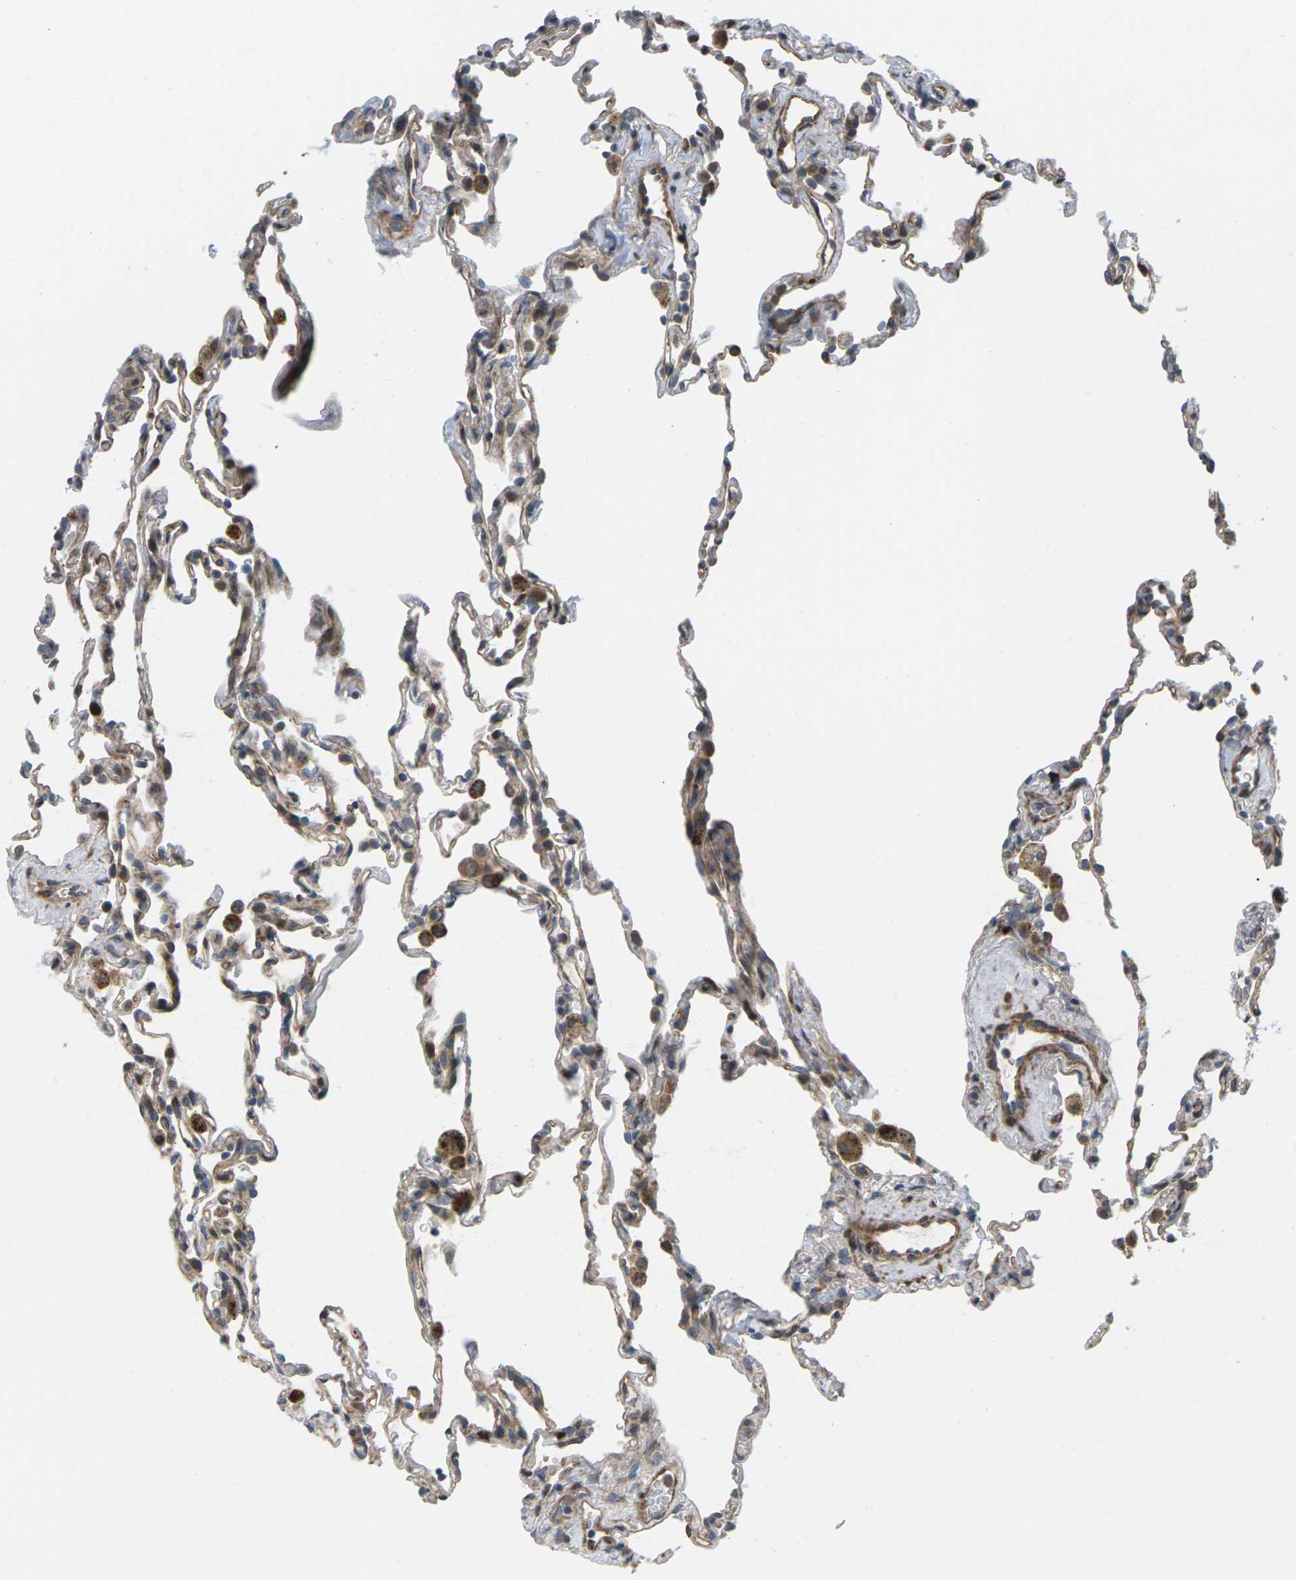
{"staining": {"intensity": "weak", "quantity": ">75%", "location": "cytoplasmic/membranous"}, "tissue": "lung", "cell_type": "Alveolar cells", "image_type": "normal", "snomed": [{"axis": "morphology", "description": "Normal tissue, NOS"}, {"axis": "topography", "description": "Lung"}], "caption": "Approximately >75% of alveolar cells in unremarkable human lung exhibit weak cytoplasmic/membranous protein expression as visualized by brown immunohistochemical staining.", "gene": "ROBO1", "patient": {"sex": "male", "age": 59}}